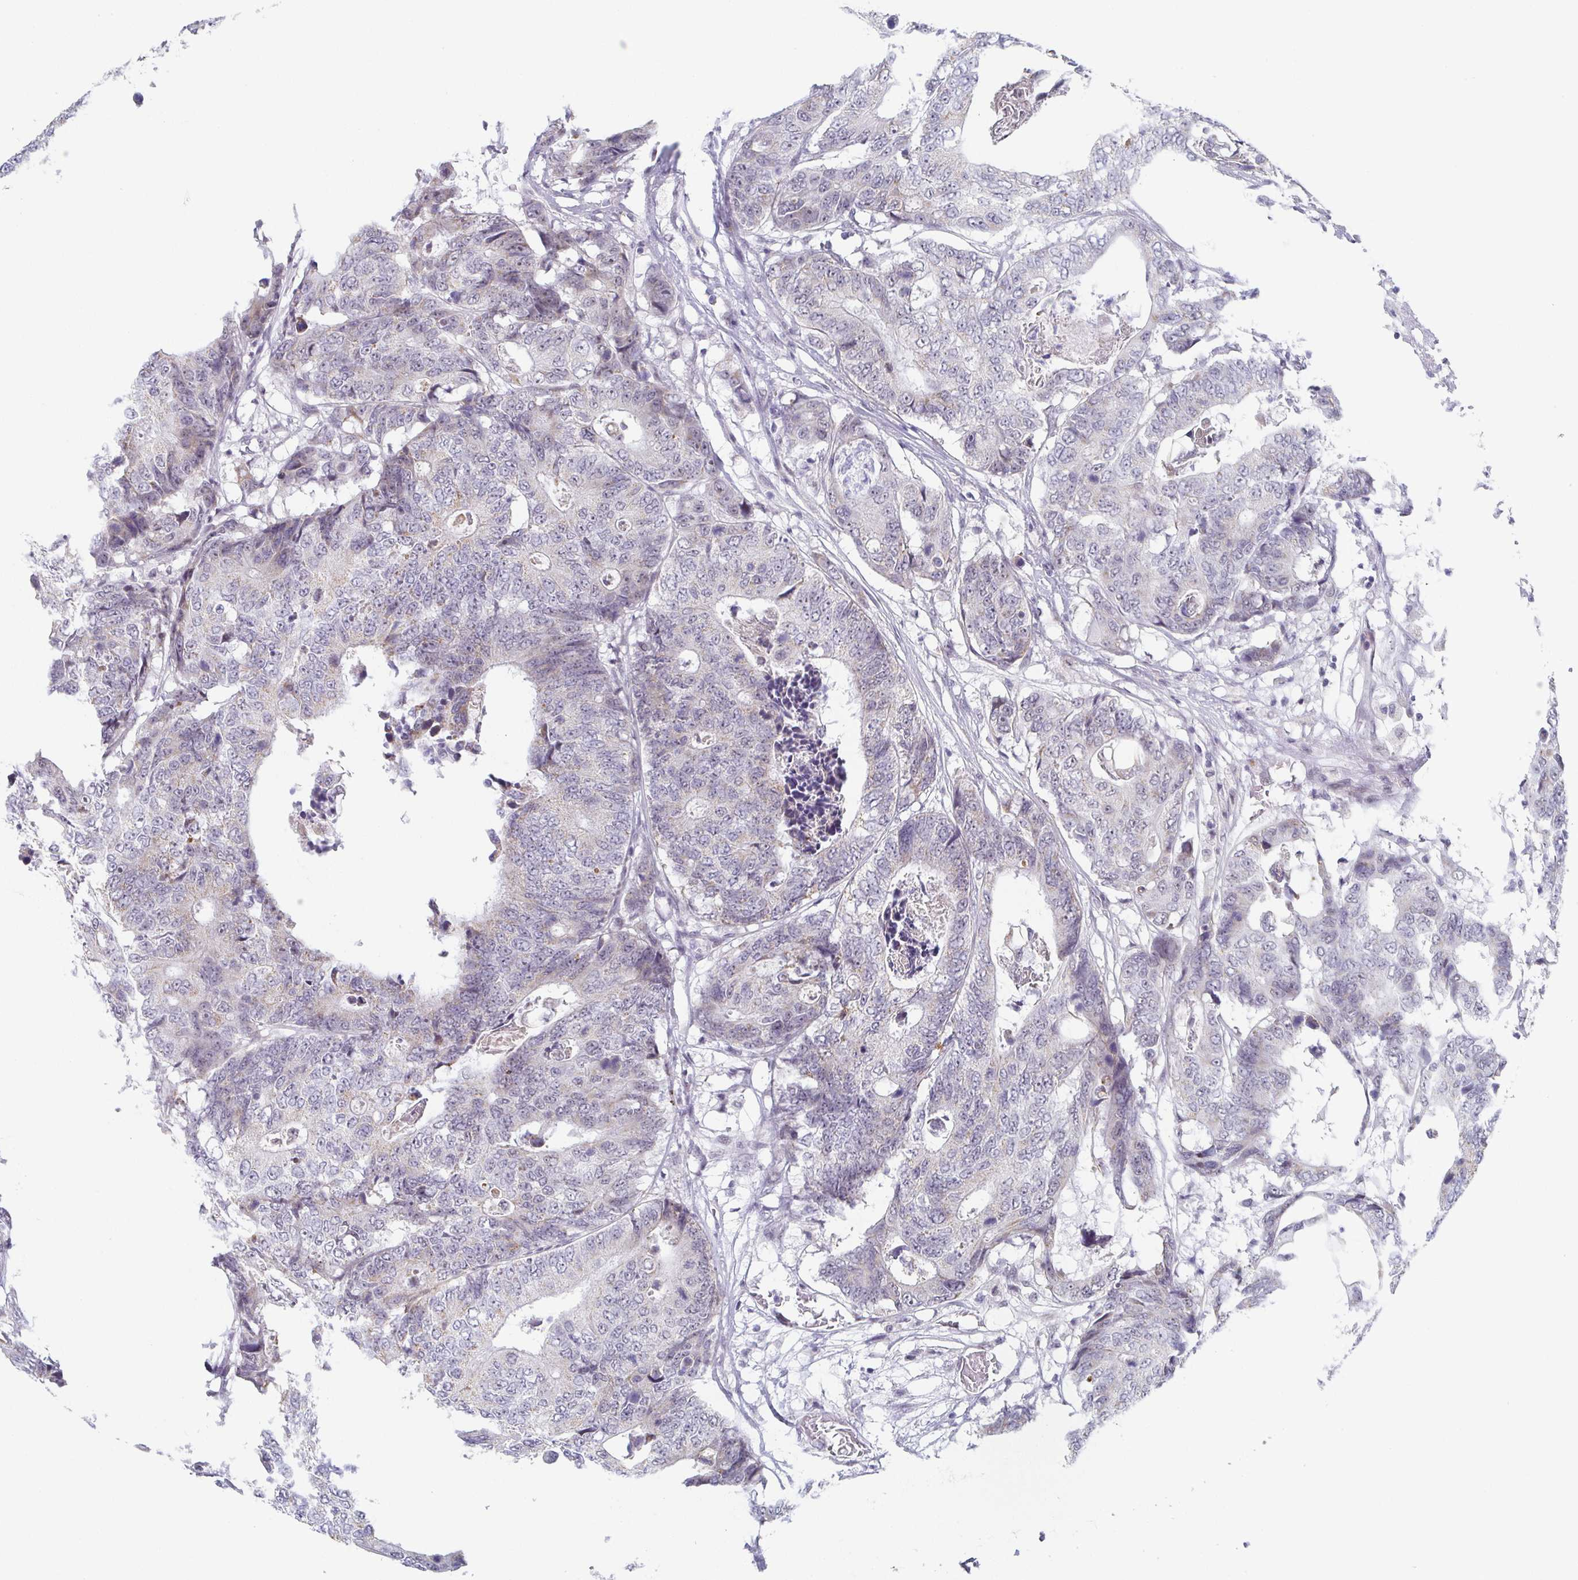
{"staining": {"intensity": "negative", "quantity": "none", "location": "none"}, "tissue": "colorectal cancer", "cell_type": "Tumor cells", "image_type": "cancer", "snomed": [{"axis": "morphology", "description": "Adenocarcinoma, NOS"}, {"axis": "topography", "description": "Colon"}], "caption": "Tumor cells are negative for protein expression in human adenocarcinoma (colorectal). The staining is performed using DAB (3,3'-diaminobenzidine) brown chromogen with nuclei counter-stained in using hematoxylin.", "gene": "EXOSC7", "patient": {"sex": "female", "age": 48}}